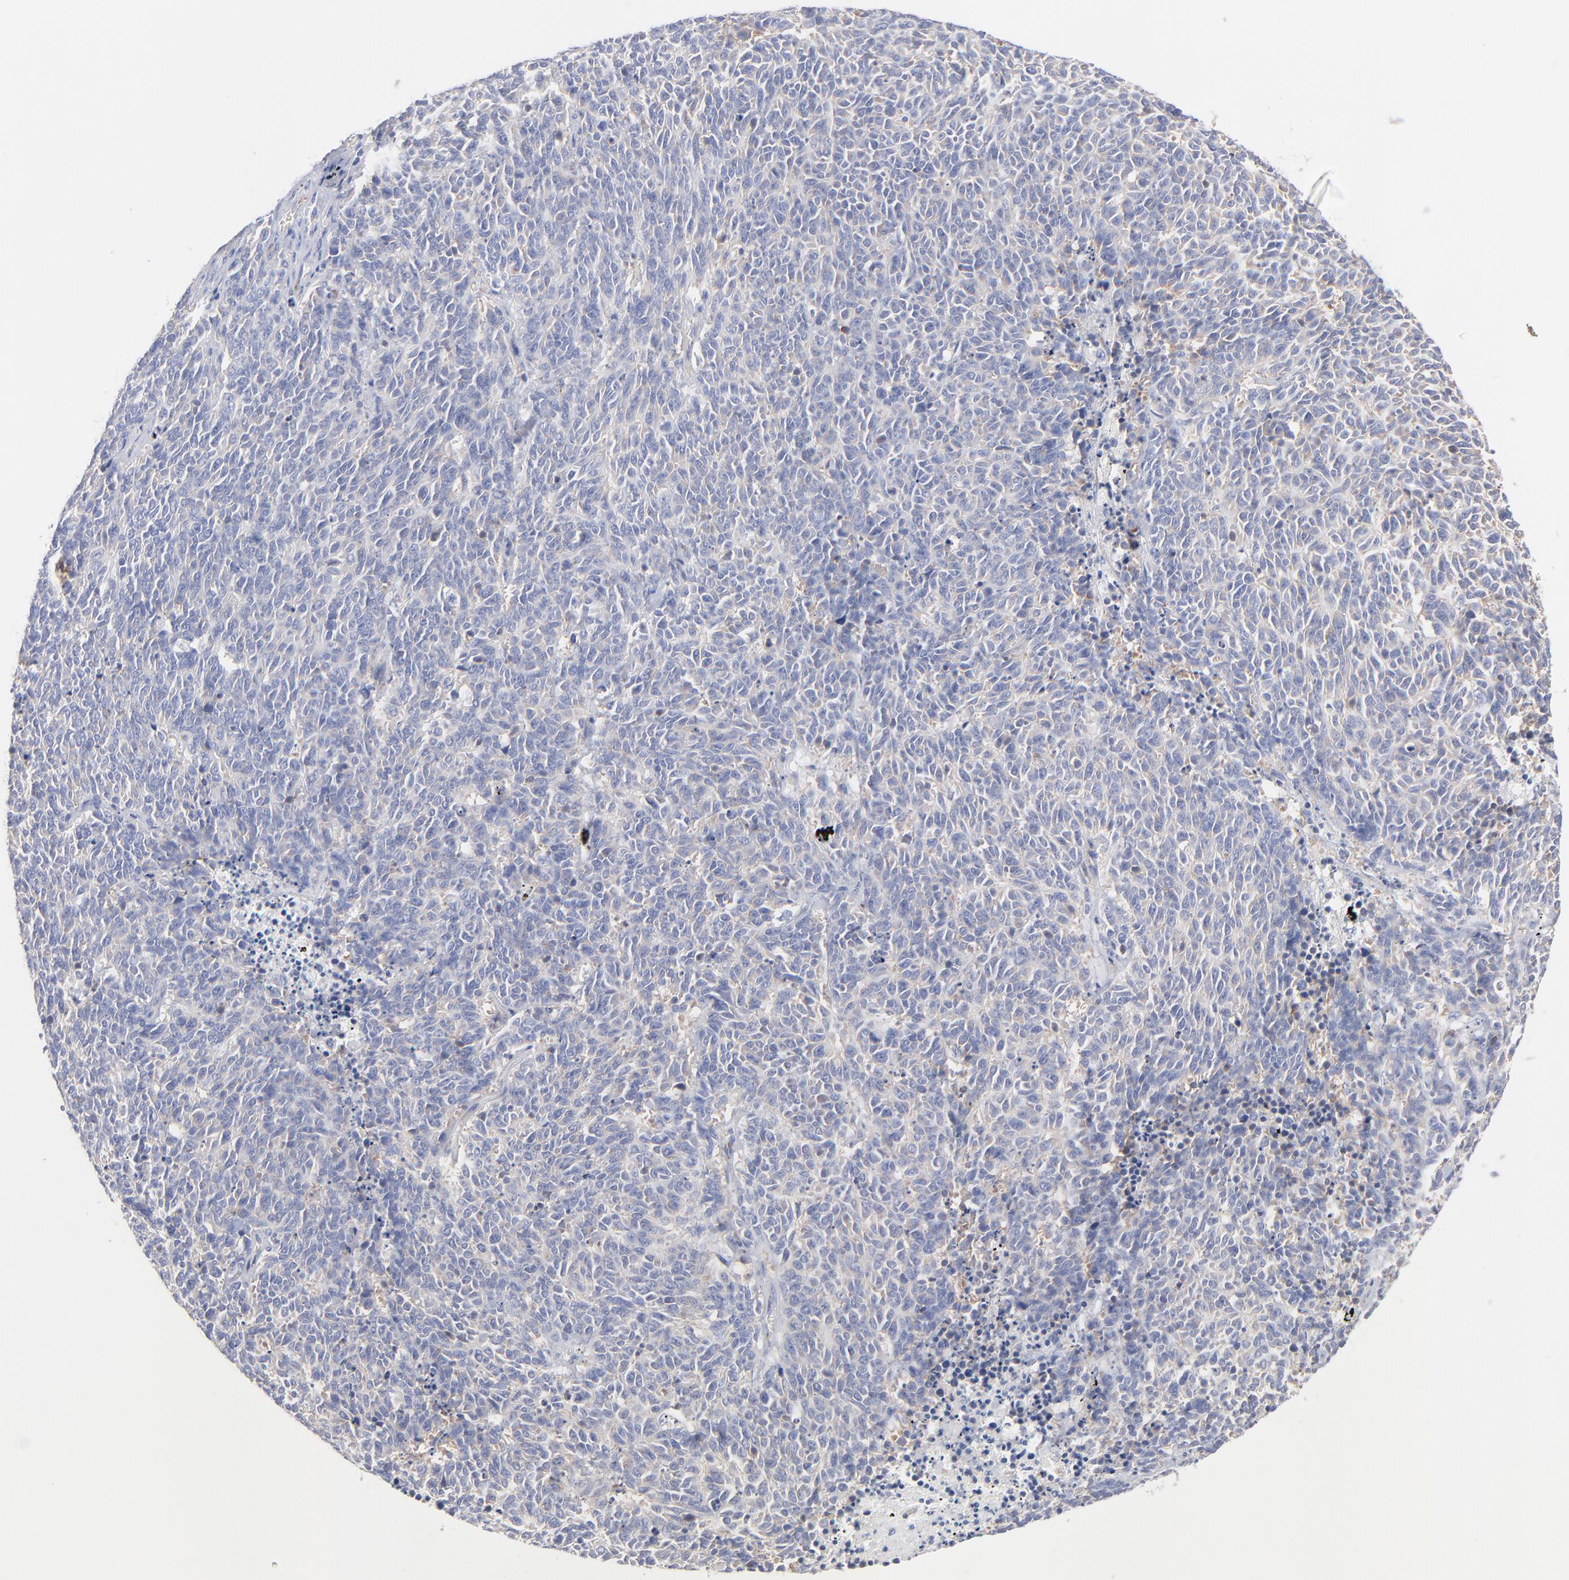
{"staining": {"intensity": "negative", "quantity": "none", "location": "none"}, "tissue": "lung cancer", "cell_type": "Tumor cells", "image_type": "cancer", "snomed": [{"axis": "morphology", "description": "Neoplasm, malignant, NOS"}, {"axis": "topography", "description": "Lung"}], "caption": "IHC histopathology image of lung cancer (malignant neoplasm) stained for a protein (brown), which displays no positivity in tumor cells.", "gene": "SEPTIN6", "patient": {"sex": "female", "age": 58}}